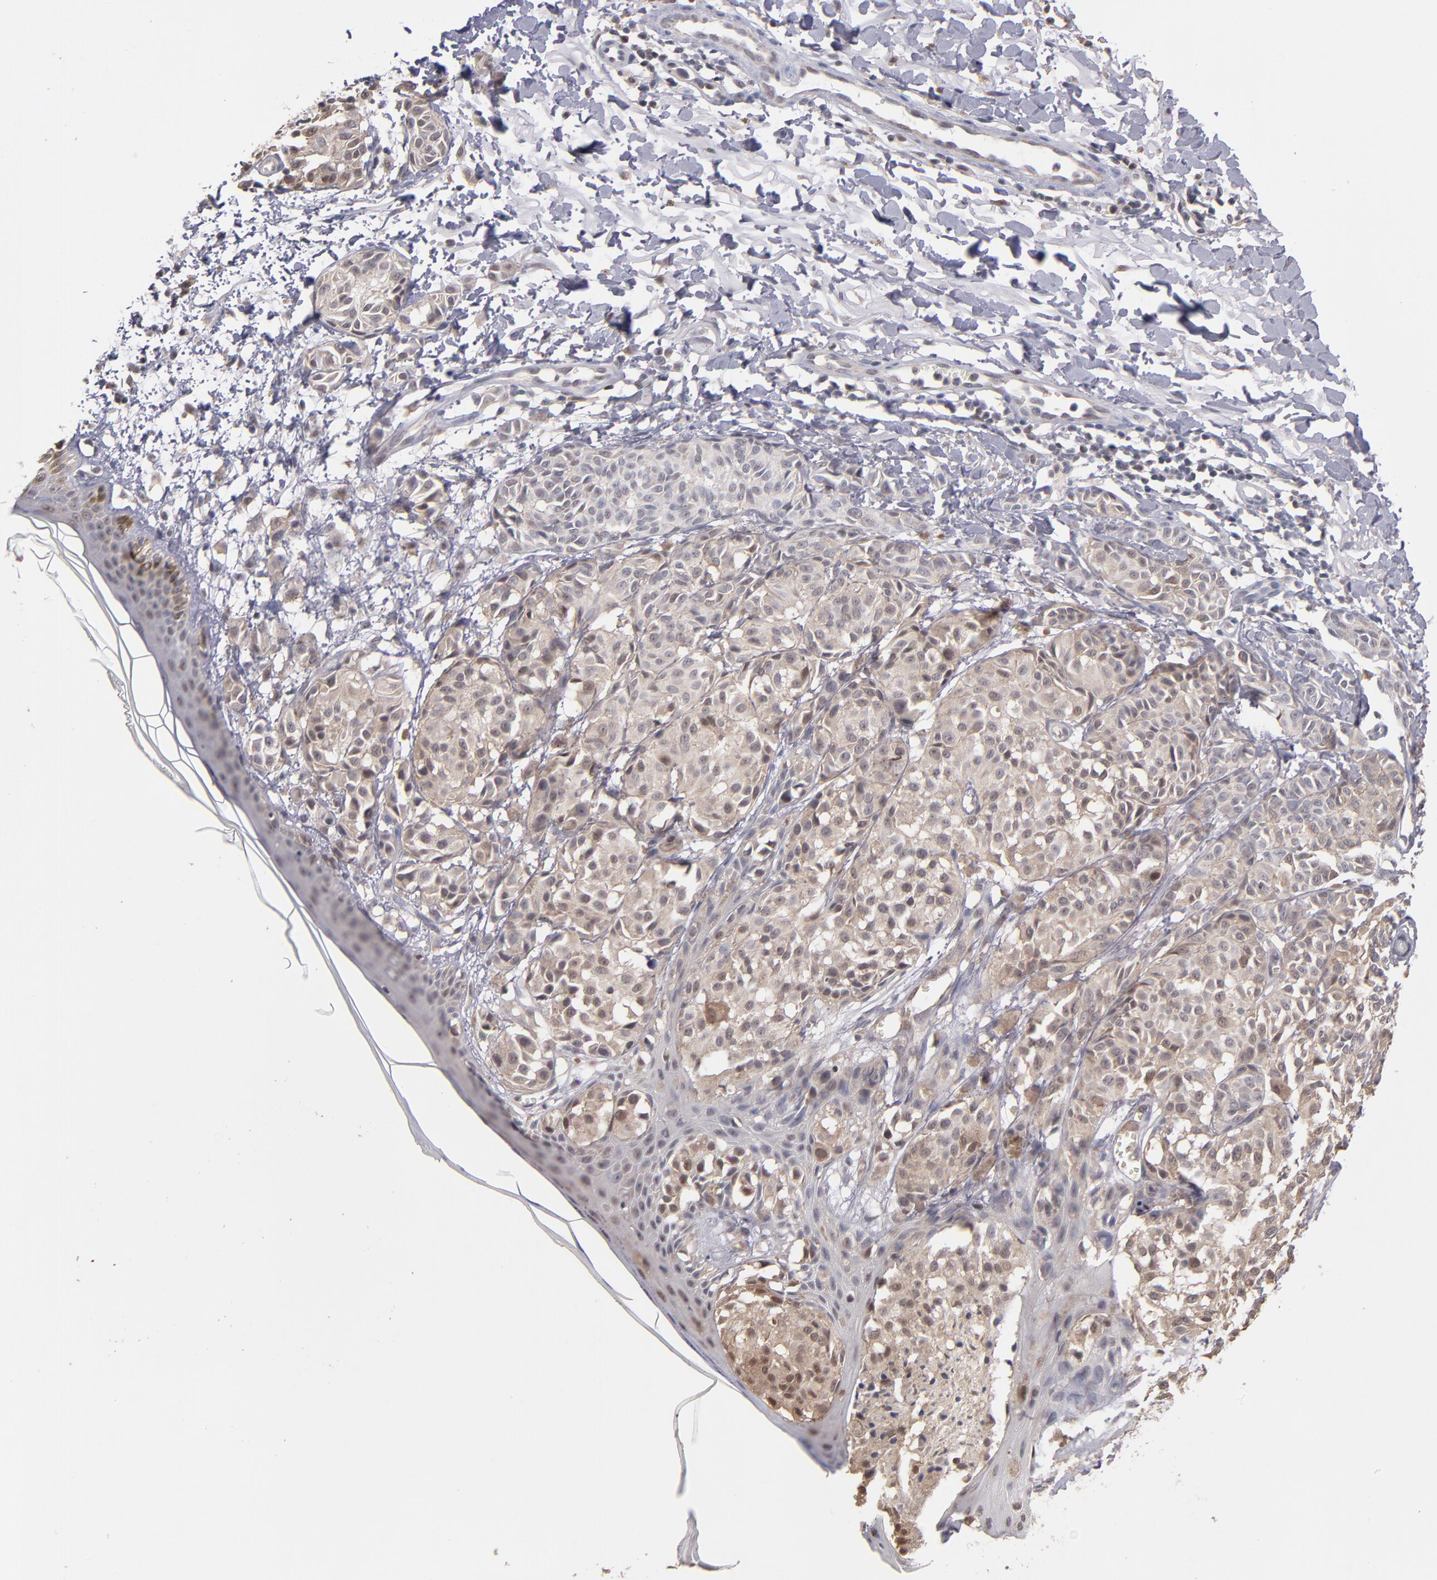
{"staining": {"intensity": "weak", "quantity": "25%-75%", "location": "cytoplasmic/membranous"}, "tissue": "melanoma", "cell_type": "Tumor cells", "image_type": "cancer", "snomed": [{"axis": "morphology", "description": "Malignant melanoma, NOS"}, {"axis": "topography", "description": "Skin"}], "caption": "IHC photomicrograph of neoplastic tissue: malignant melanoma stained using immunohistochemistry (IHC) reveals low levels of weak protein expression localized specifically in the cytoplasmic/membranous of tumor cells, appearing as a cytoplasmic/membranous brown color.", "gene": "PSMD10", "patient": {"sex": "male", "age": 76}}